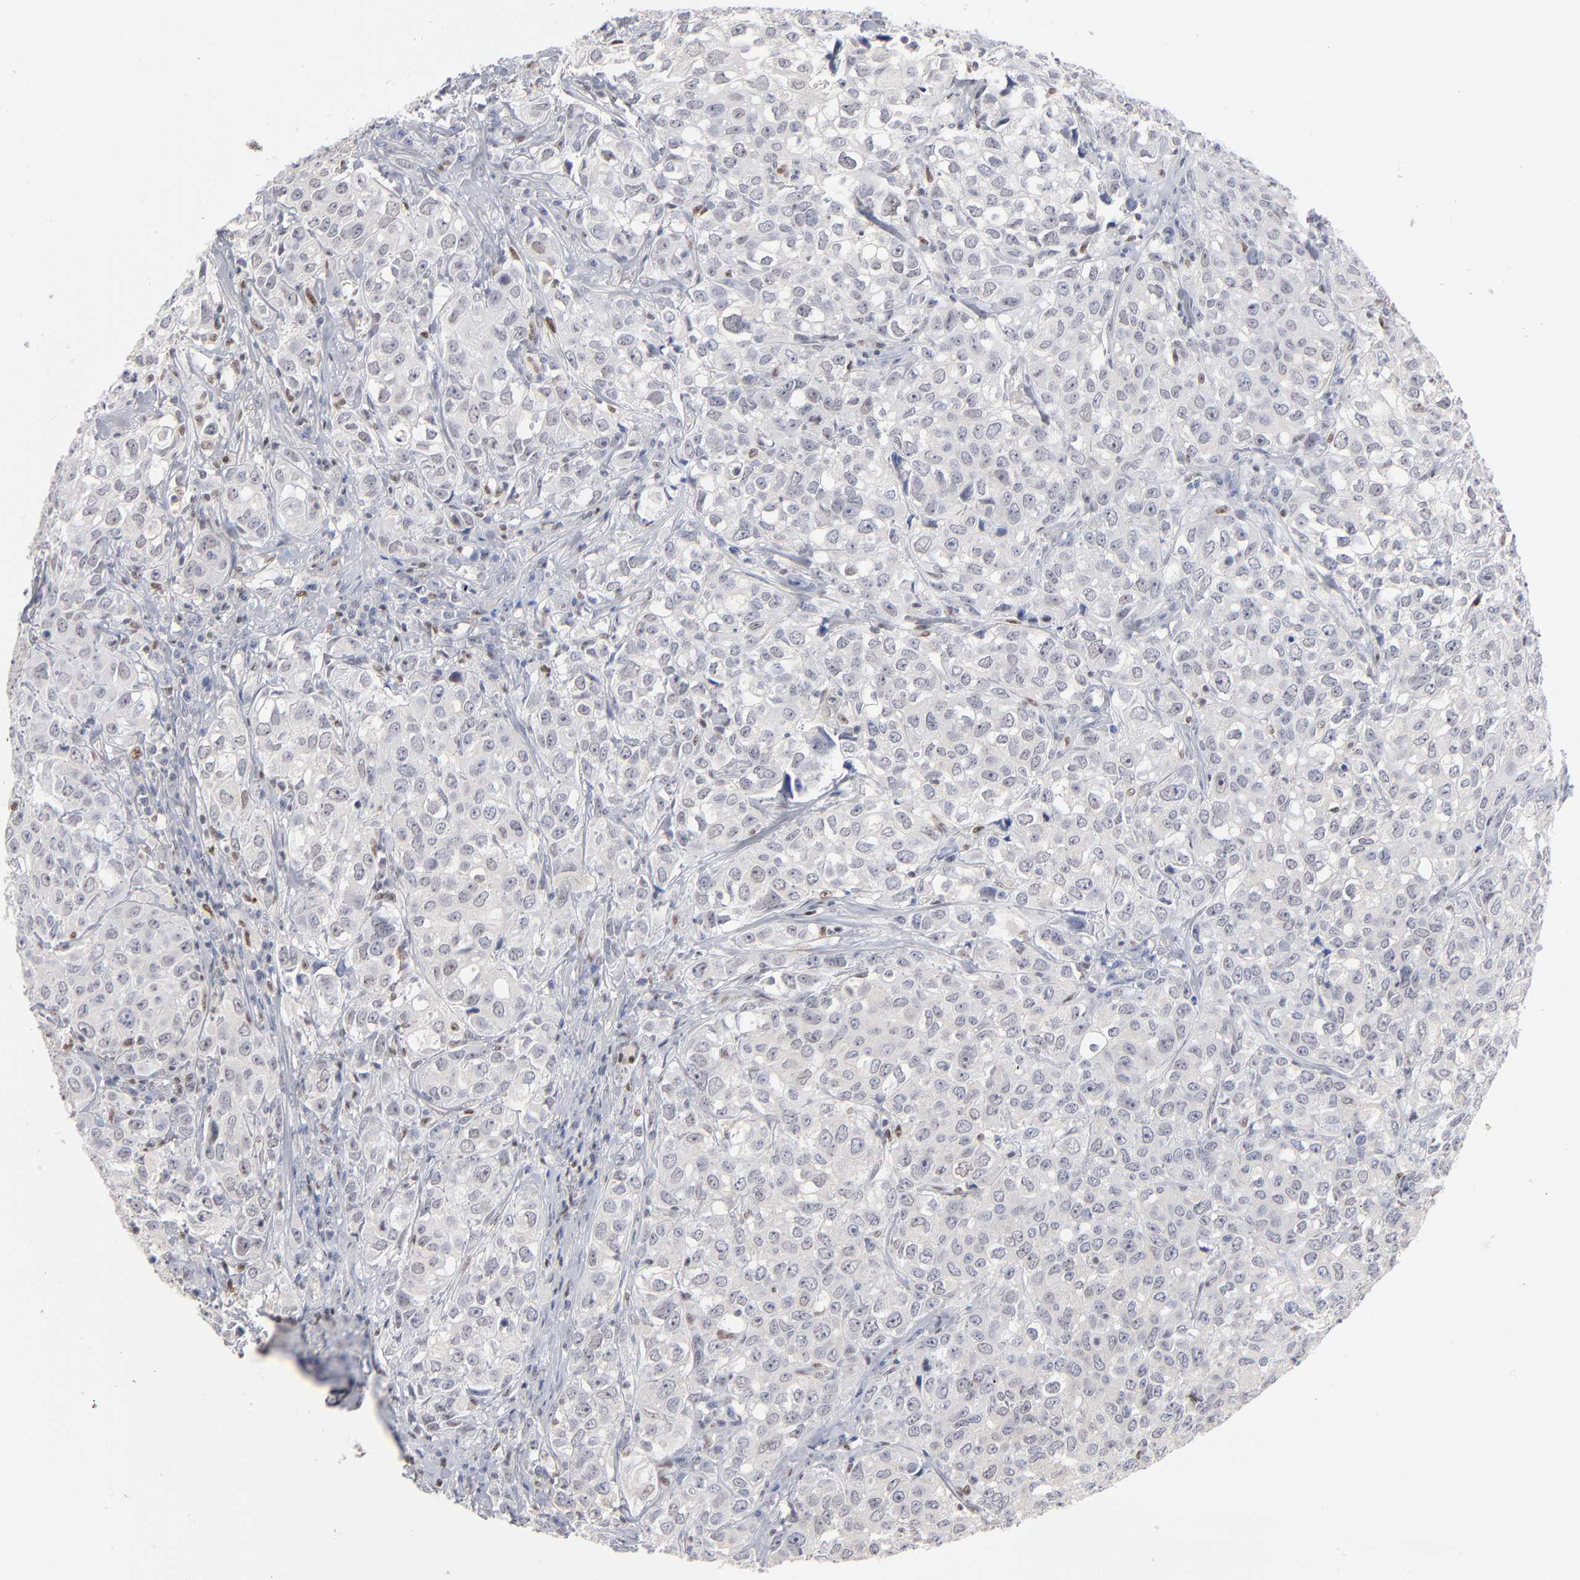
{"staining": {"intensity": "negative", "quantity": "none", "location": "none"}, "tissue": "urothelial cancer", "cell_type": "Tumor cells", "image_type": "cancer", "snomed": [{"axis": "morphology", "description": "Urothelial carcinoma, High grade"}, {"axis": "topography", "description": "Urinary bladder"}], "caption": "This micrograph is of urothelial carcinoma (high-grade) stained with IHC to label a protein in brown with the nuclei are counter-stained blue. There is no staining in tumor cells.", "gene": "MAX", "patient": {"sex": "female", "age": 75}}